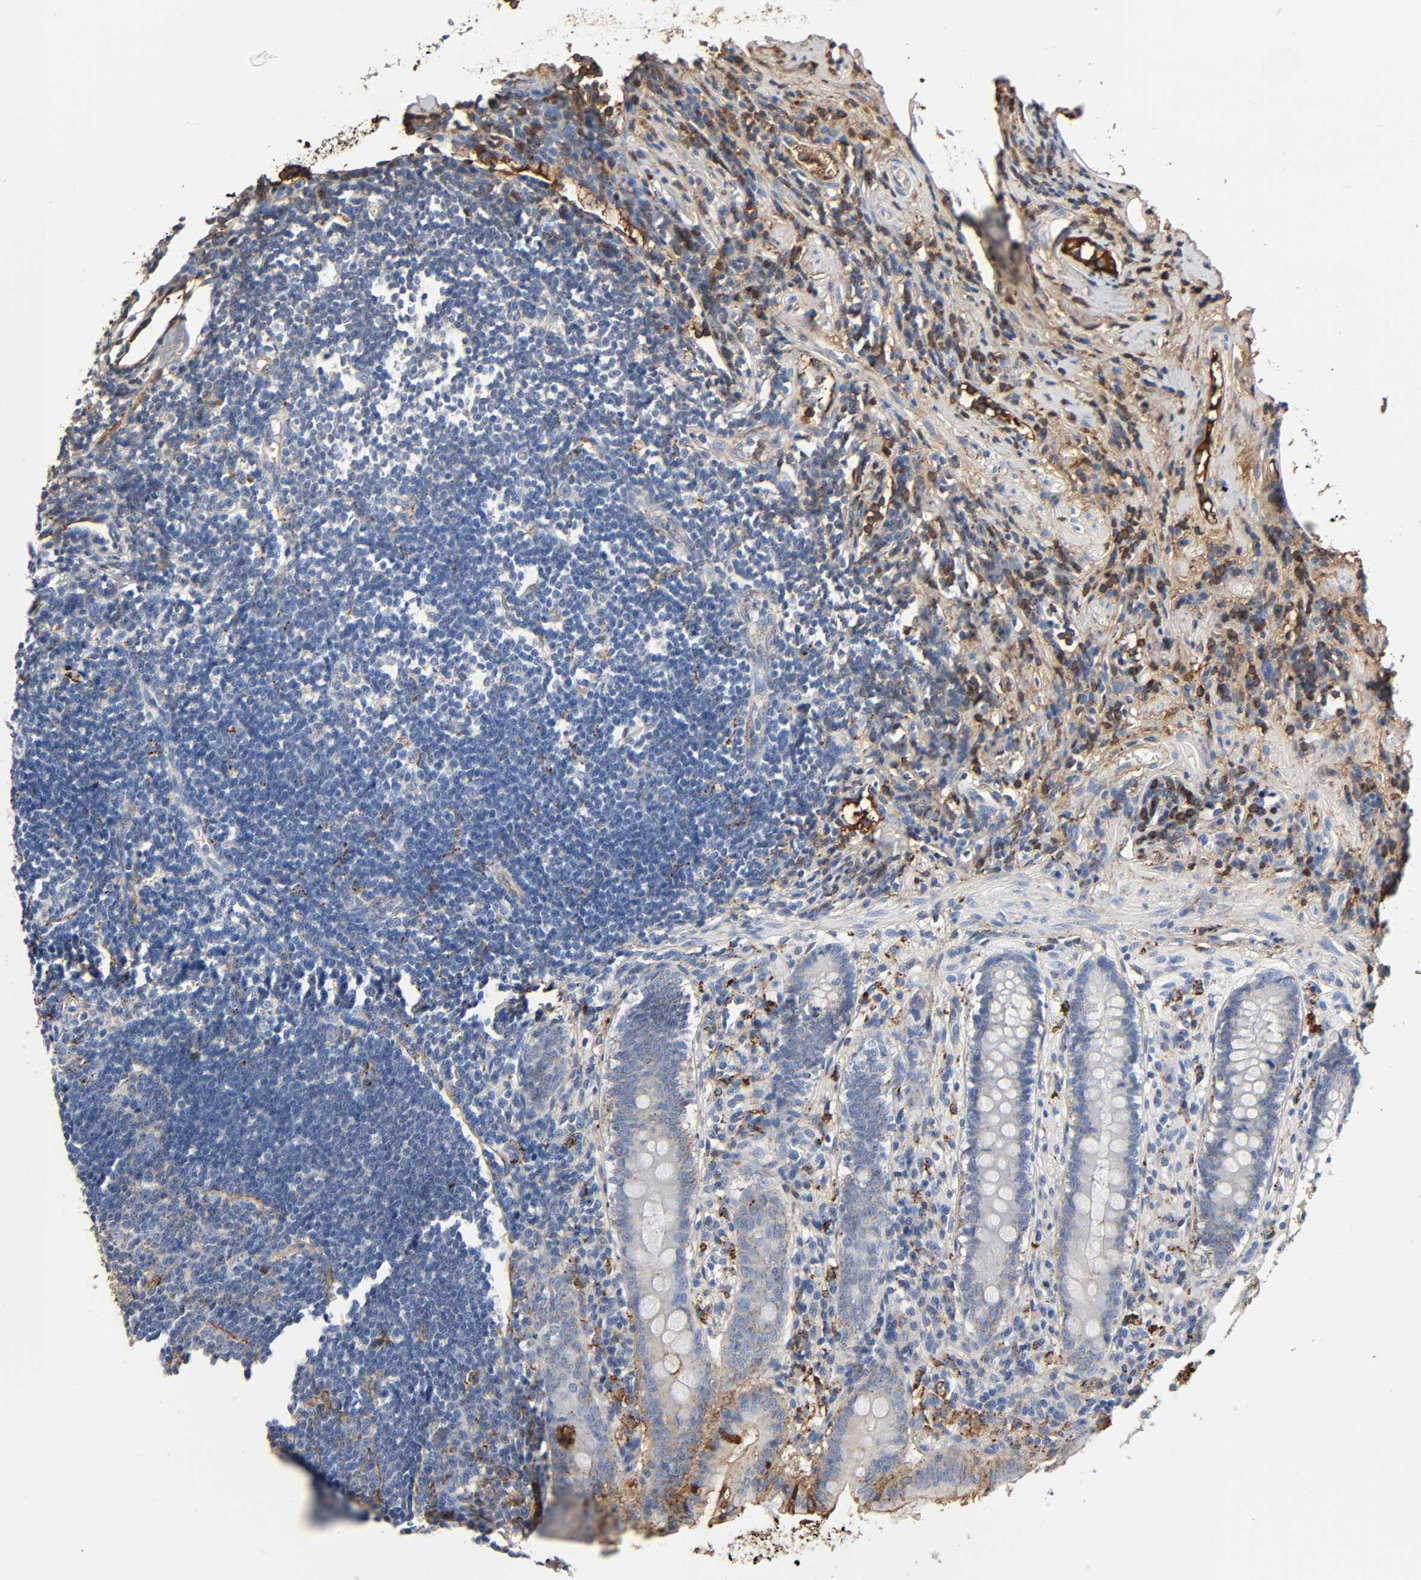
{"staining": {"intensity": "moderate", "quantity": "25%-75%", "location": "cytoplasmic/membranous"}, "tissue": "appendix", "cell_type": "Glandular cells", "image_type": "normal", "snomed": [{"axis": "morphology", "description": "Normal tissue, NOS"}, {"axis": "topography", "description": "Appendix"}], "caption": "Glandular cells display medium levels of moderate cytoplasmic/membranous expression in about 25%-75% of cells in benign human appendix. Nuclei are stained in blue.", "gene": "C3", "patient": {"sex": "female", "age": 50}}